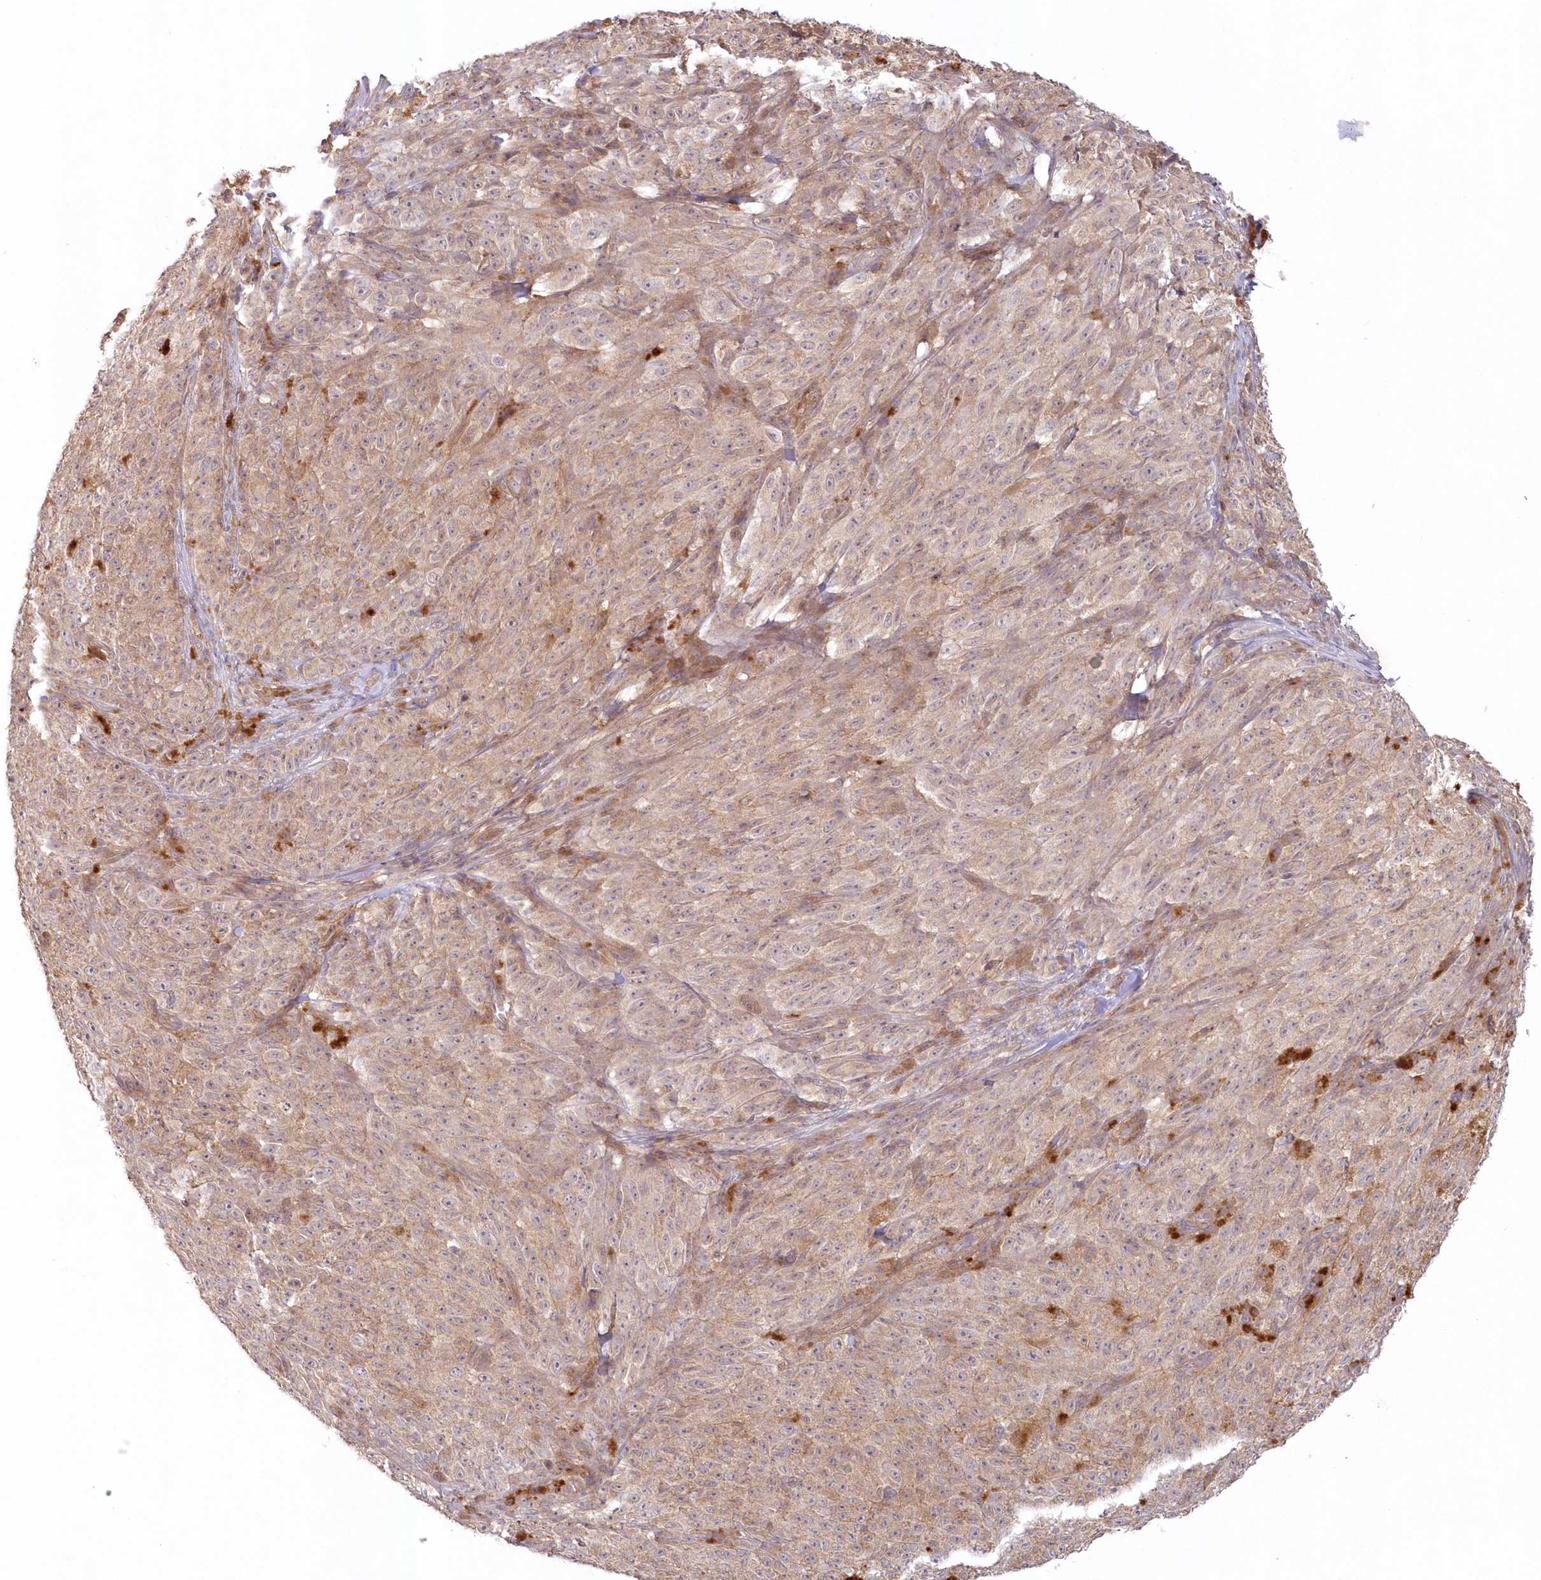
{"staining": {"intensity": "weak", "quantity": "25%-75%", "location": "cytoplasmic/membranous"}, "tissue": "melanoma", "cell_type": "Tumor cells", "image_type": "cancer", "snomed": [{"axis": "morphology", "description": "Malignant melanoma, NOS"}, {"axis": "topography", "description": "Skin"}], "caption": "Immunohistochemistry of malignant melanoma exhibits low levels of weak cytoplasmic/membranous expression in approximately 25%-75% of tumor cells.", "gene": "TOGARAM2", "patient": {"sex": "female", "age": 82}}